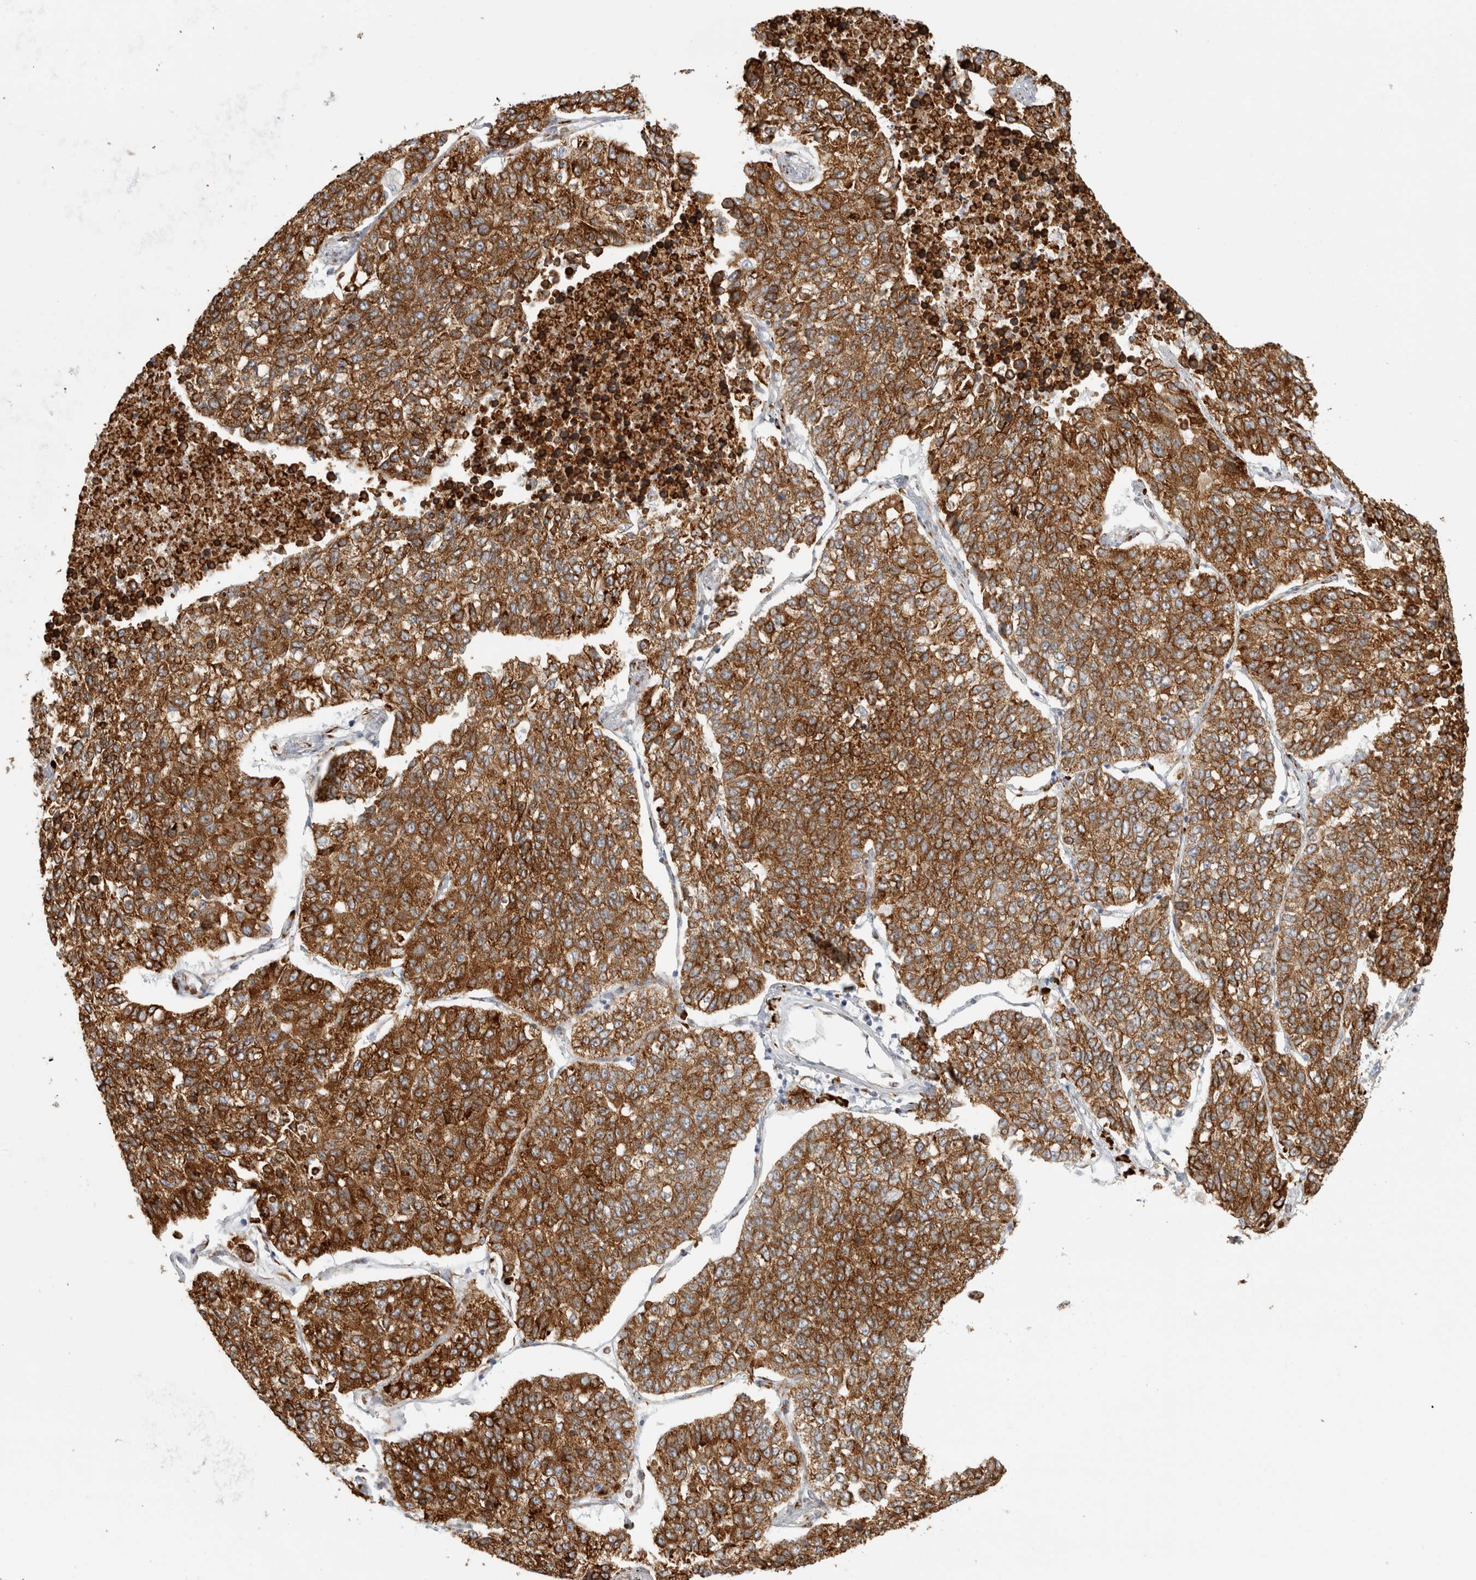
{"staining": {"intensity": "strong", "quantity": ">75%", "location": "cytoplasmic/membranous"}, "tissue": "lung cancer", "cell_type": "Tumor cells", "image_type": "cancer", "snomed": [{"axis": "morphology", "description": "Adenocarcinoma, NOS"}, {"axis": "topography", "description": "Lung"}], "caption": "Immunohistochemical staining of human lung adenocarcinoma exhibits high levels of strong cytoplasmic/membranous protein positivity in approximately >75% of tumor cells.", "gene": "OSTN", "patient": {"sex": "male", "age": 49}}